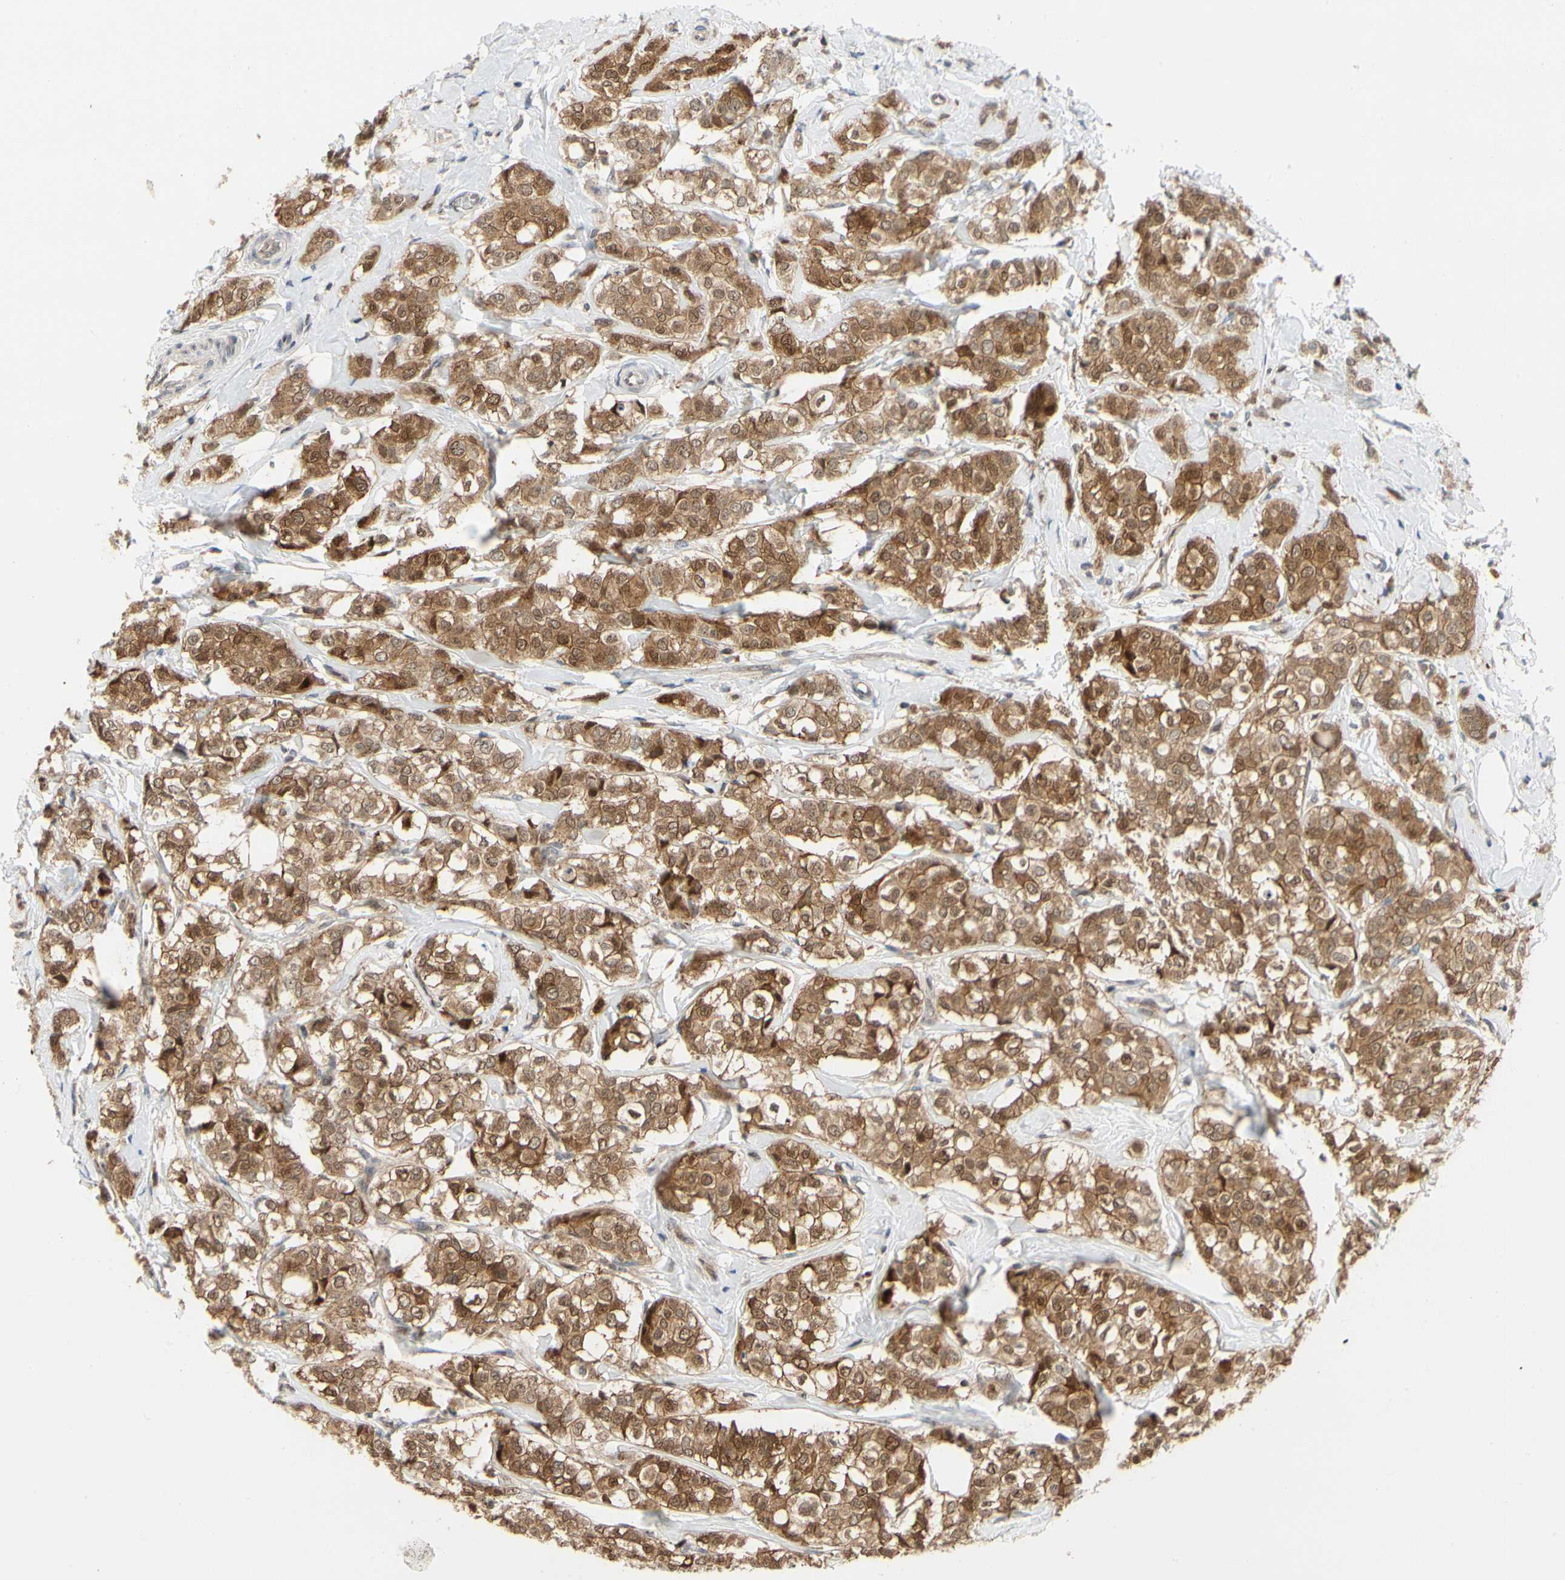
{"staining": {"intensity": "strong", "quantity": ">75%", "location": "cytoplasmic/membranous"}, "tissue": "breast cancer", "cell_type": "Tumor cells", "image_type": "cancer", "snomed": [{"axis": "morphology", "description": "Lobular carcinoma"}, {"axis": "topography", "description": "Breast"}], "caption": "Human breast cancer (lobular carcinoma) stained with a protein marker shows strong staining in tumor cells.", "gene": "CDK5", "patient": {"sex": "female", "age": 60}}